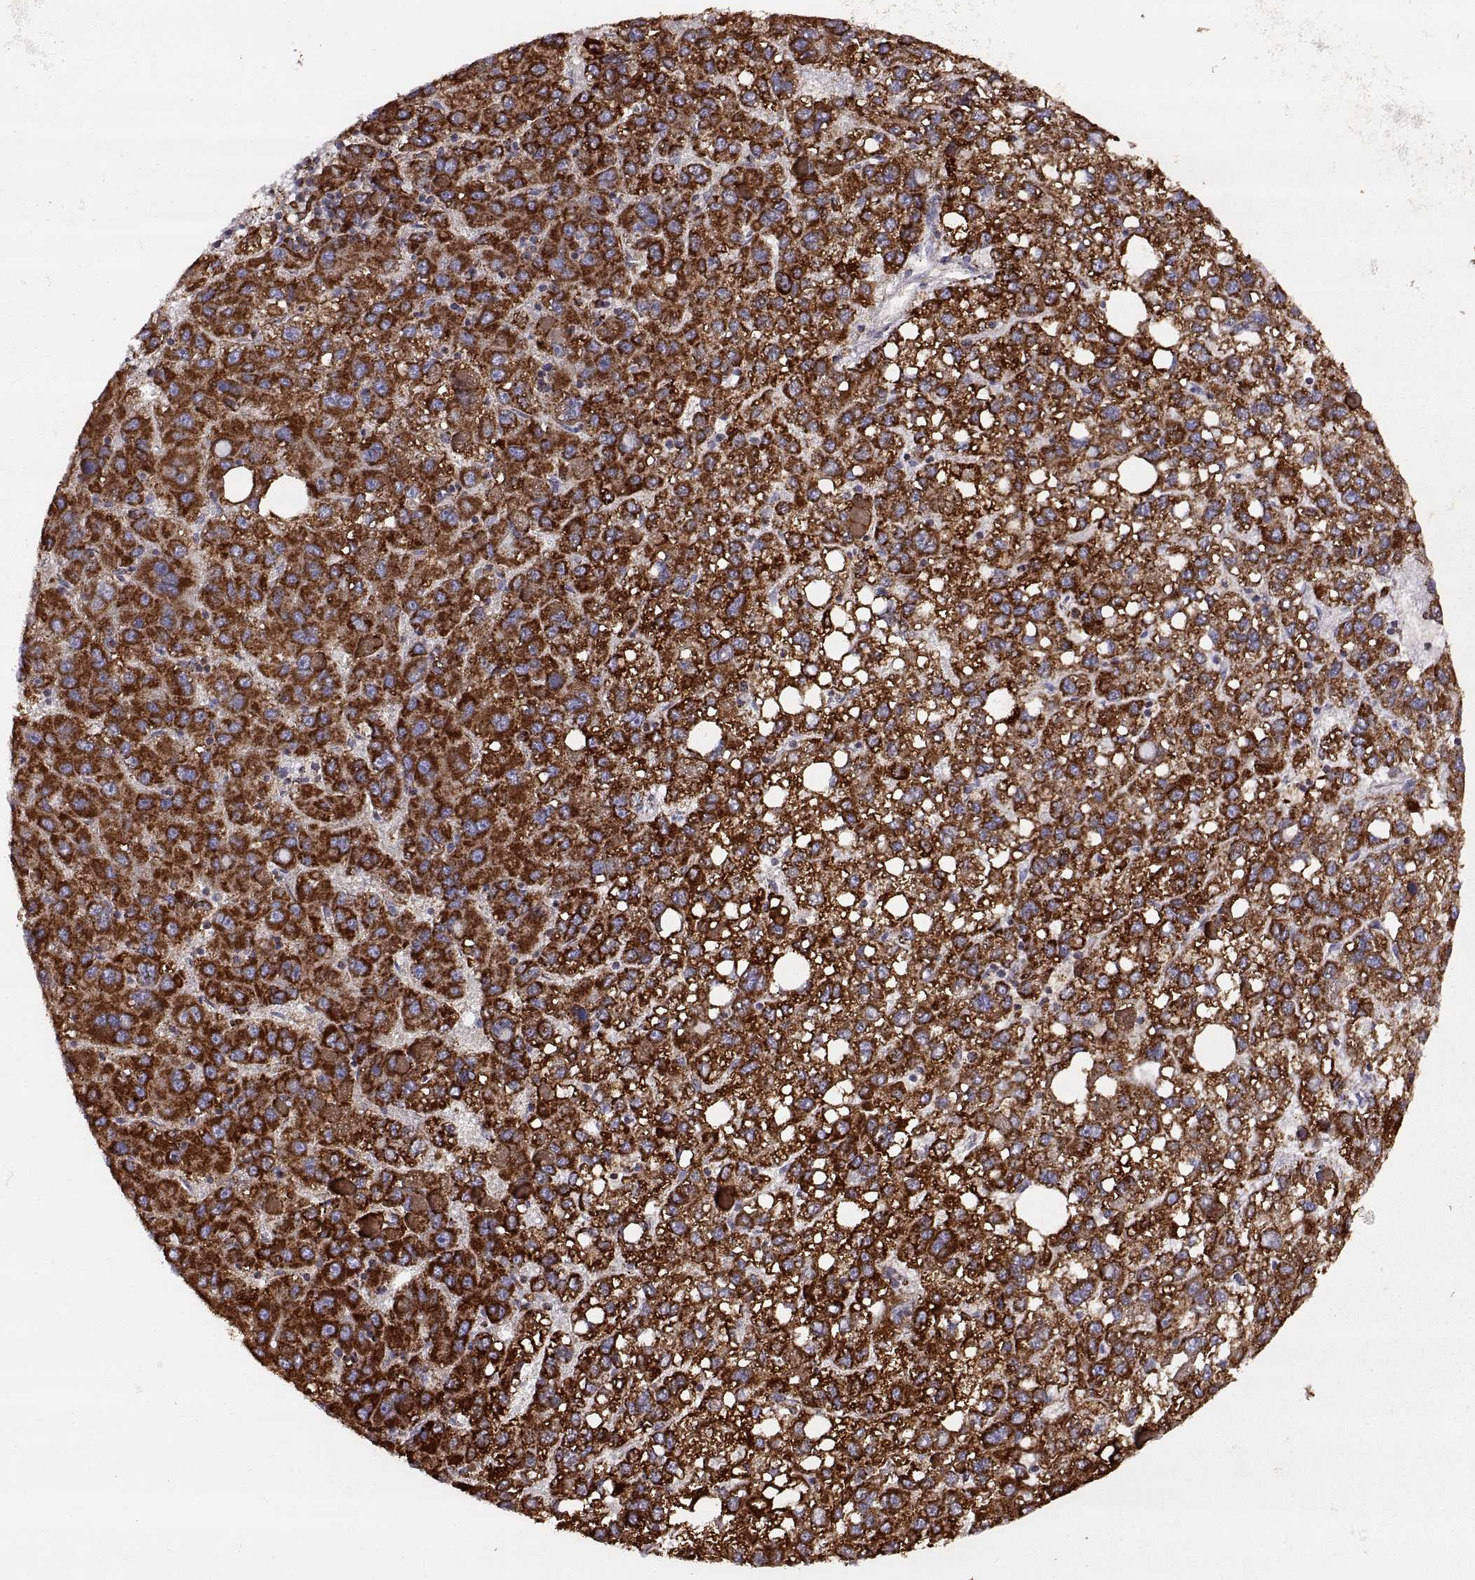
{"staining": {"intensity": "strong", "quantity": ">75%", "location": "cytoplasmic/membranous"}, "tissue": "liver cancer", "cell_type": "Tumor cells", "image_type": "cancer", "snomed": [{"axis": "morphology", "description": "Carcinoma, Hepatocellular, NOS"}, {"axis": "topography", "description": "Liver"}], "caption": "Brown immunohistochemical staining in human hepatocellular carcinoma (liver) demonstrates strong cytoplasmic/membranous positivity in approximately >75% of tumor cells. (brown staining indicates protein expression, while blue staining denotes nuclei).", "gene": "ARSD", "patient": {"sex": "female", "age": 82}}